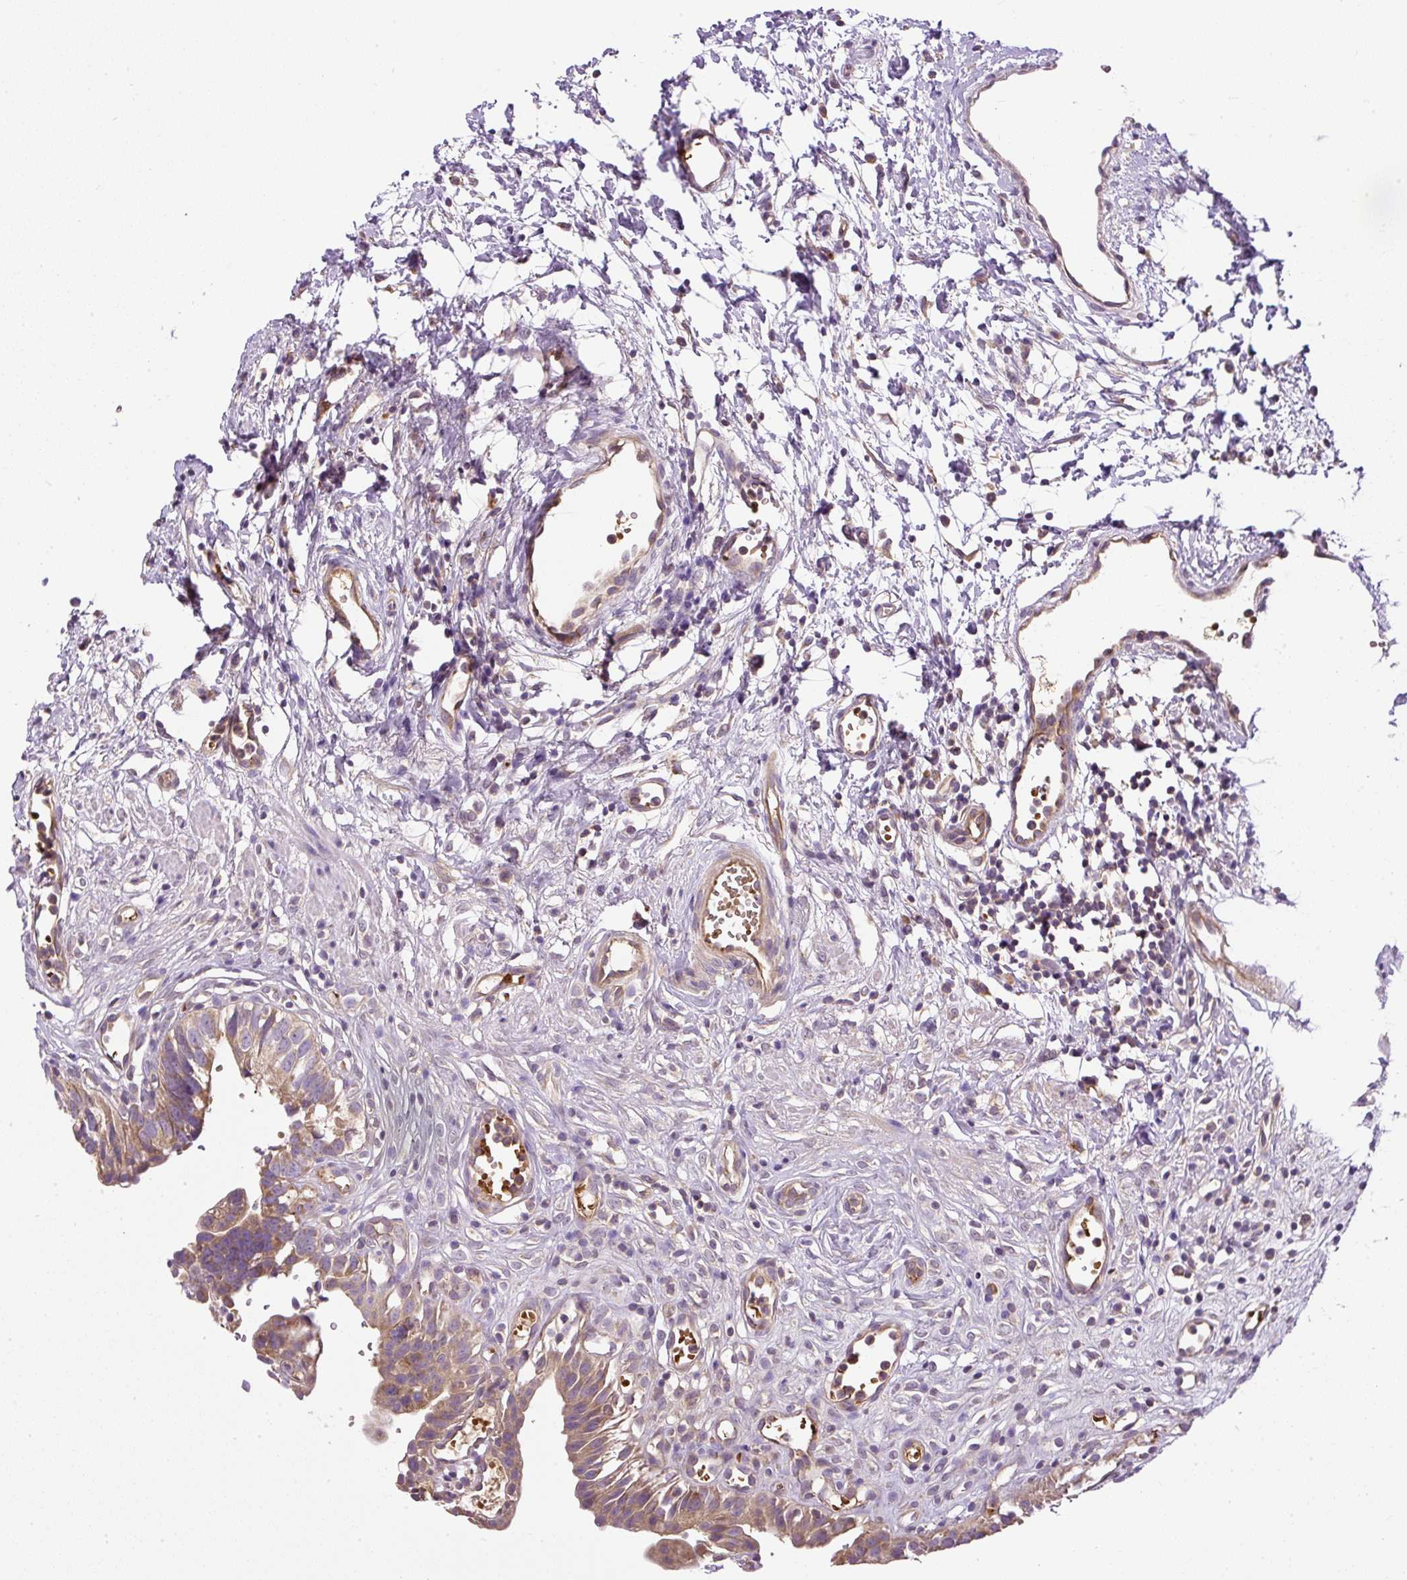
{"staining": {"intensity": "weak", "quantity": ">75%", "location": "cytoplasmic/membranous"}, "tissue": "urinary bladder", "cell_type": "Urothelial cells", "image_type": "normal", "snomed": [{"axis": "morphology", "description": "Normal tissue, NOS"}, {"axis": "topography", "description": "Urinary bladder"}], "caption": "DAB (3,3'-diaminobenzidine) immunohistochemical staining of unremarkable human urinary bladder shows weak cytoplasmic/membranous protein expression in approximately >75% of urothelial cells.", "gene": "CXCL13", "patient": {"sex": "male", "age": 51}}